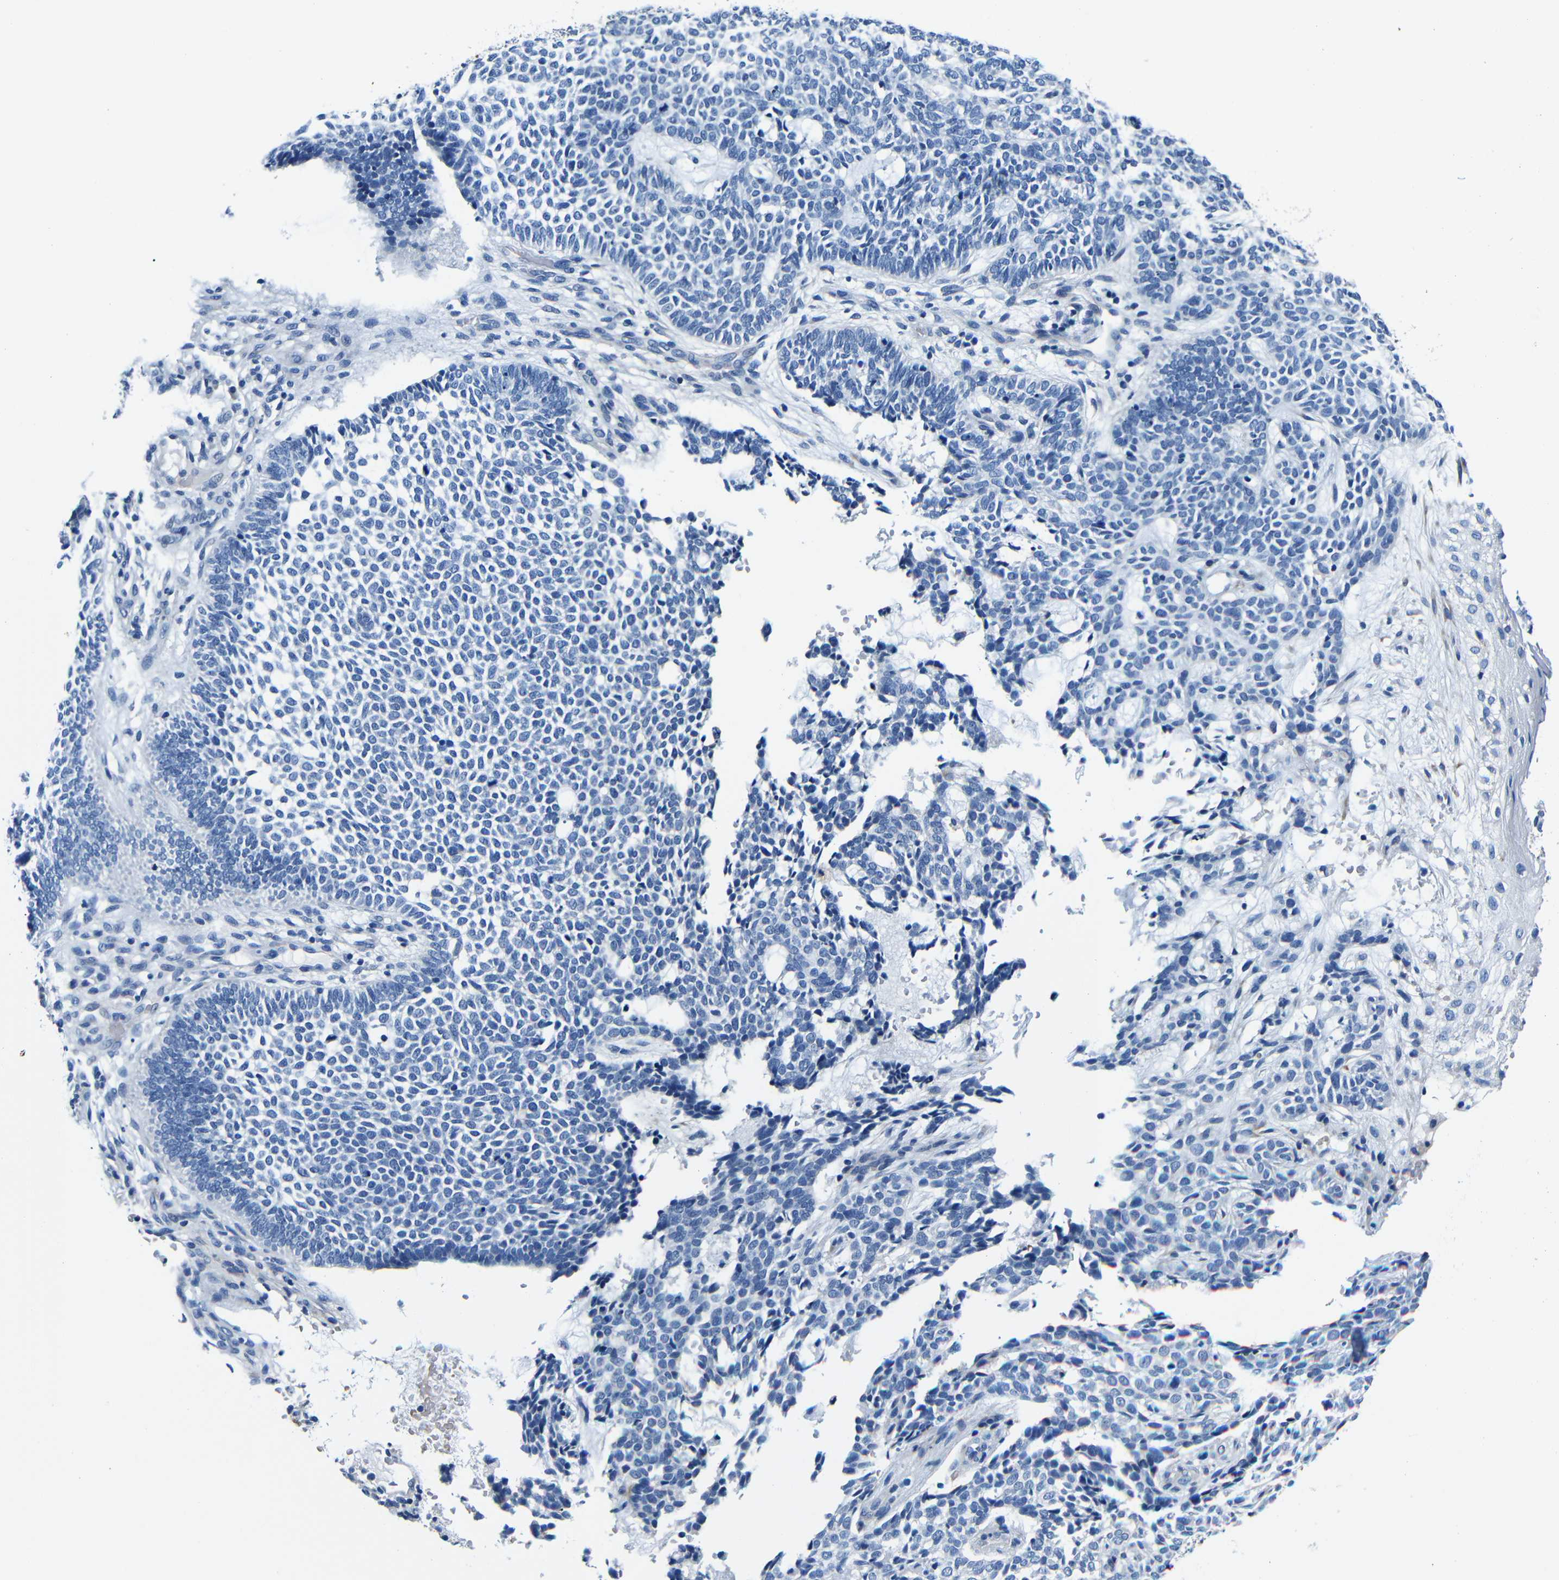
{"staining": {"intensity": "negative", "quantity": "none", "location": "none"}, "tissue": "skin cancer", "cell_type": "Tumor cells", "image_type": "cancer", "snomed": [{"axis": "morphology", "description": "Basal cell carcinoma"}, {"axis": "topography", "description": "Skin"}], "caption": "Immunohistochemistry of human skin cancer (basal cell carcinoma) displays no staining in tumor cells.", "gene": "TNFAIP1", "patient": {"sex": "male", "age": 87}}